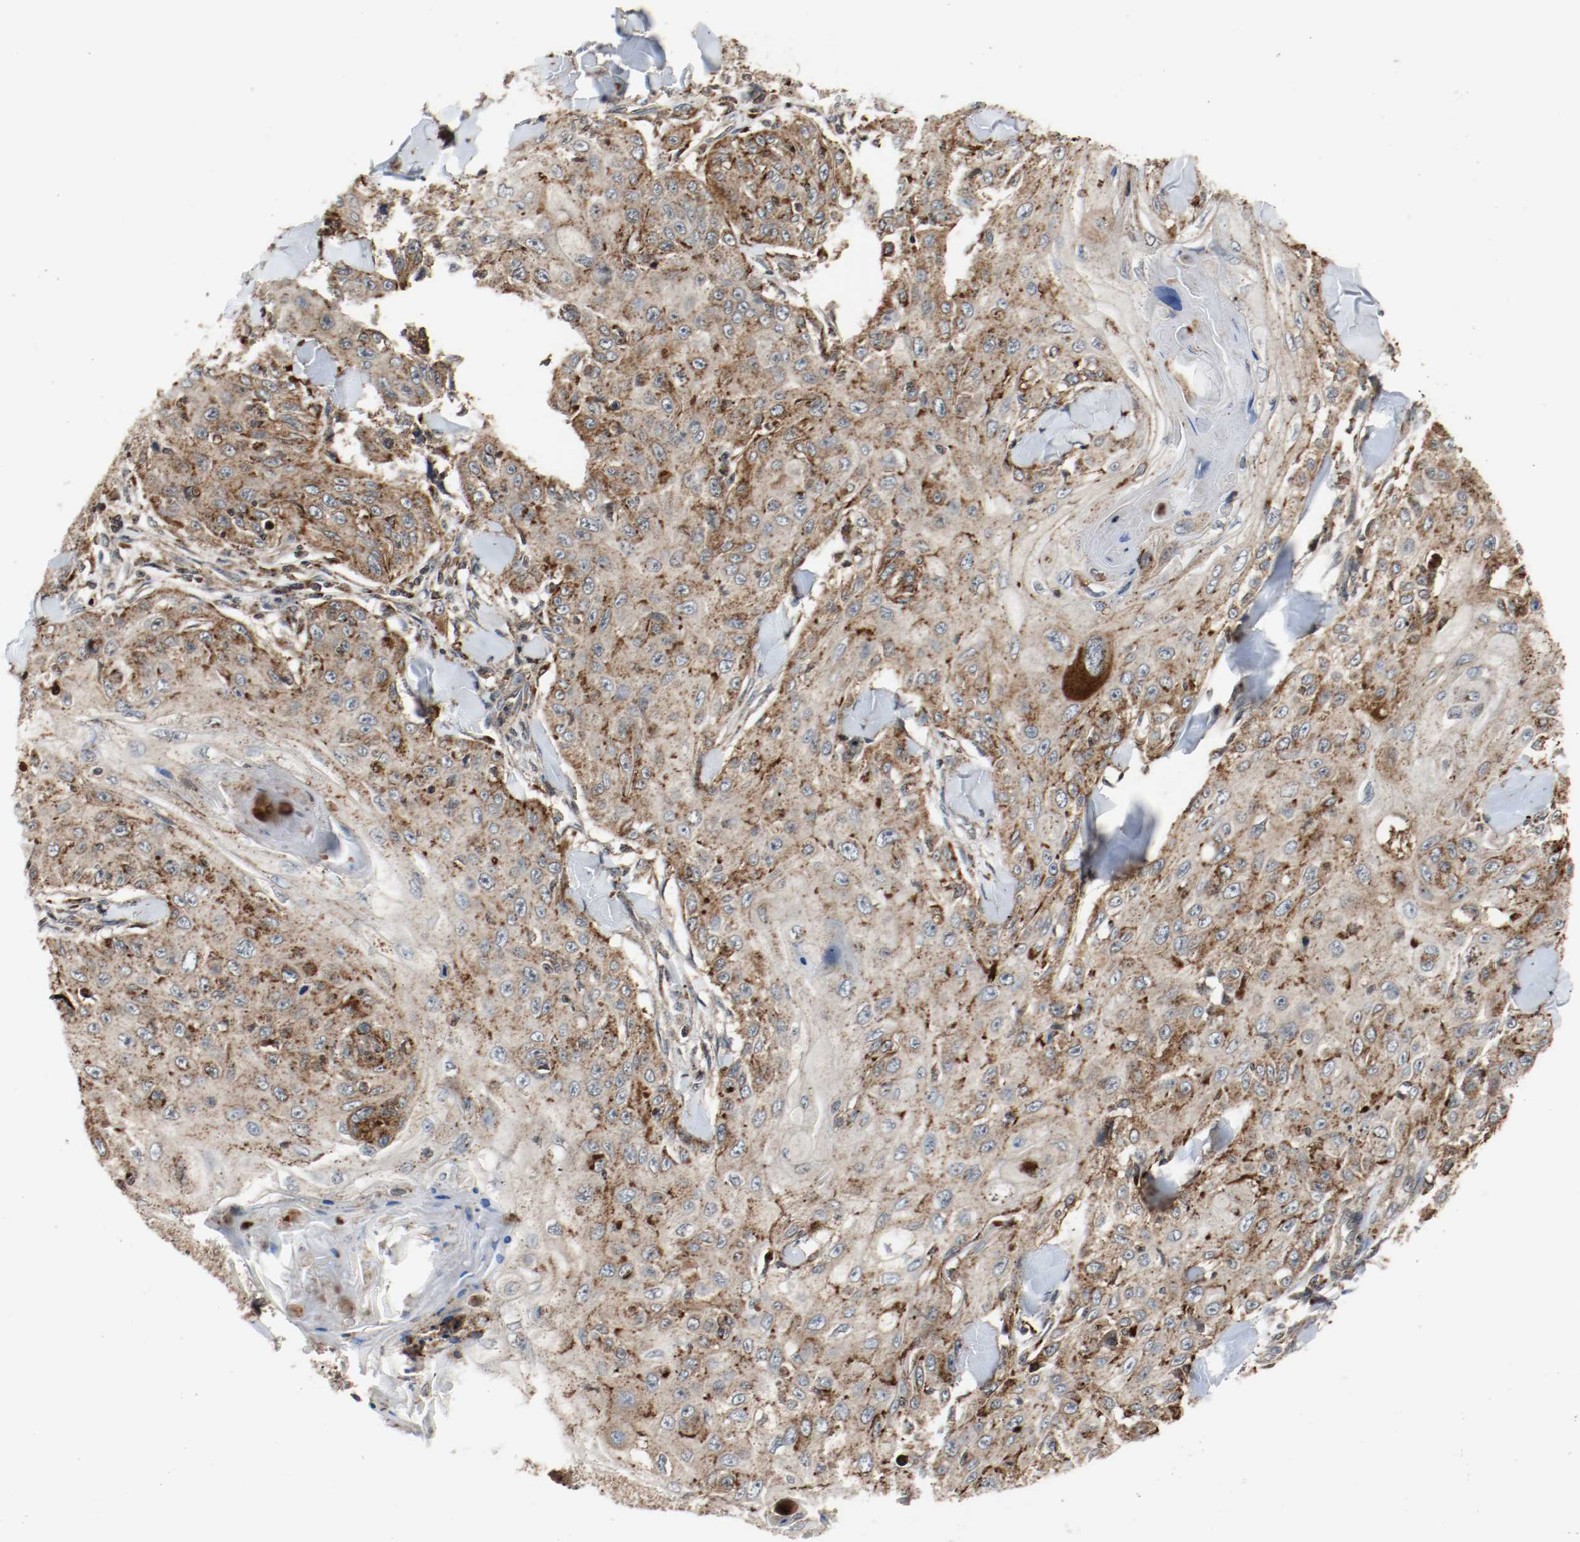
{"staining": {"intensity": "moderate", "quantity": ">75%", "location": "cytoplasmic/membranous"}, "tissue": "skin cancer", "cell_type": "Tumor cells", "image_type": "cancer", "snomed": [{"axis": "morphology", "description": "Squamous cell carcinoma, NOS"}, {"axis": "topography", "description": "Skin"}], "caption": "The histopathology image exhibits staining of skin cancer (squamous cell carcinoma), revealing moderate cytoplasmic/membranous protein staining (brown color) within tumor cells.", "gene": "LAMP2", "patient": {"sex": "male", "age": 86}}